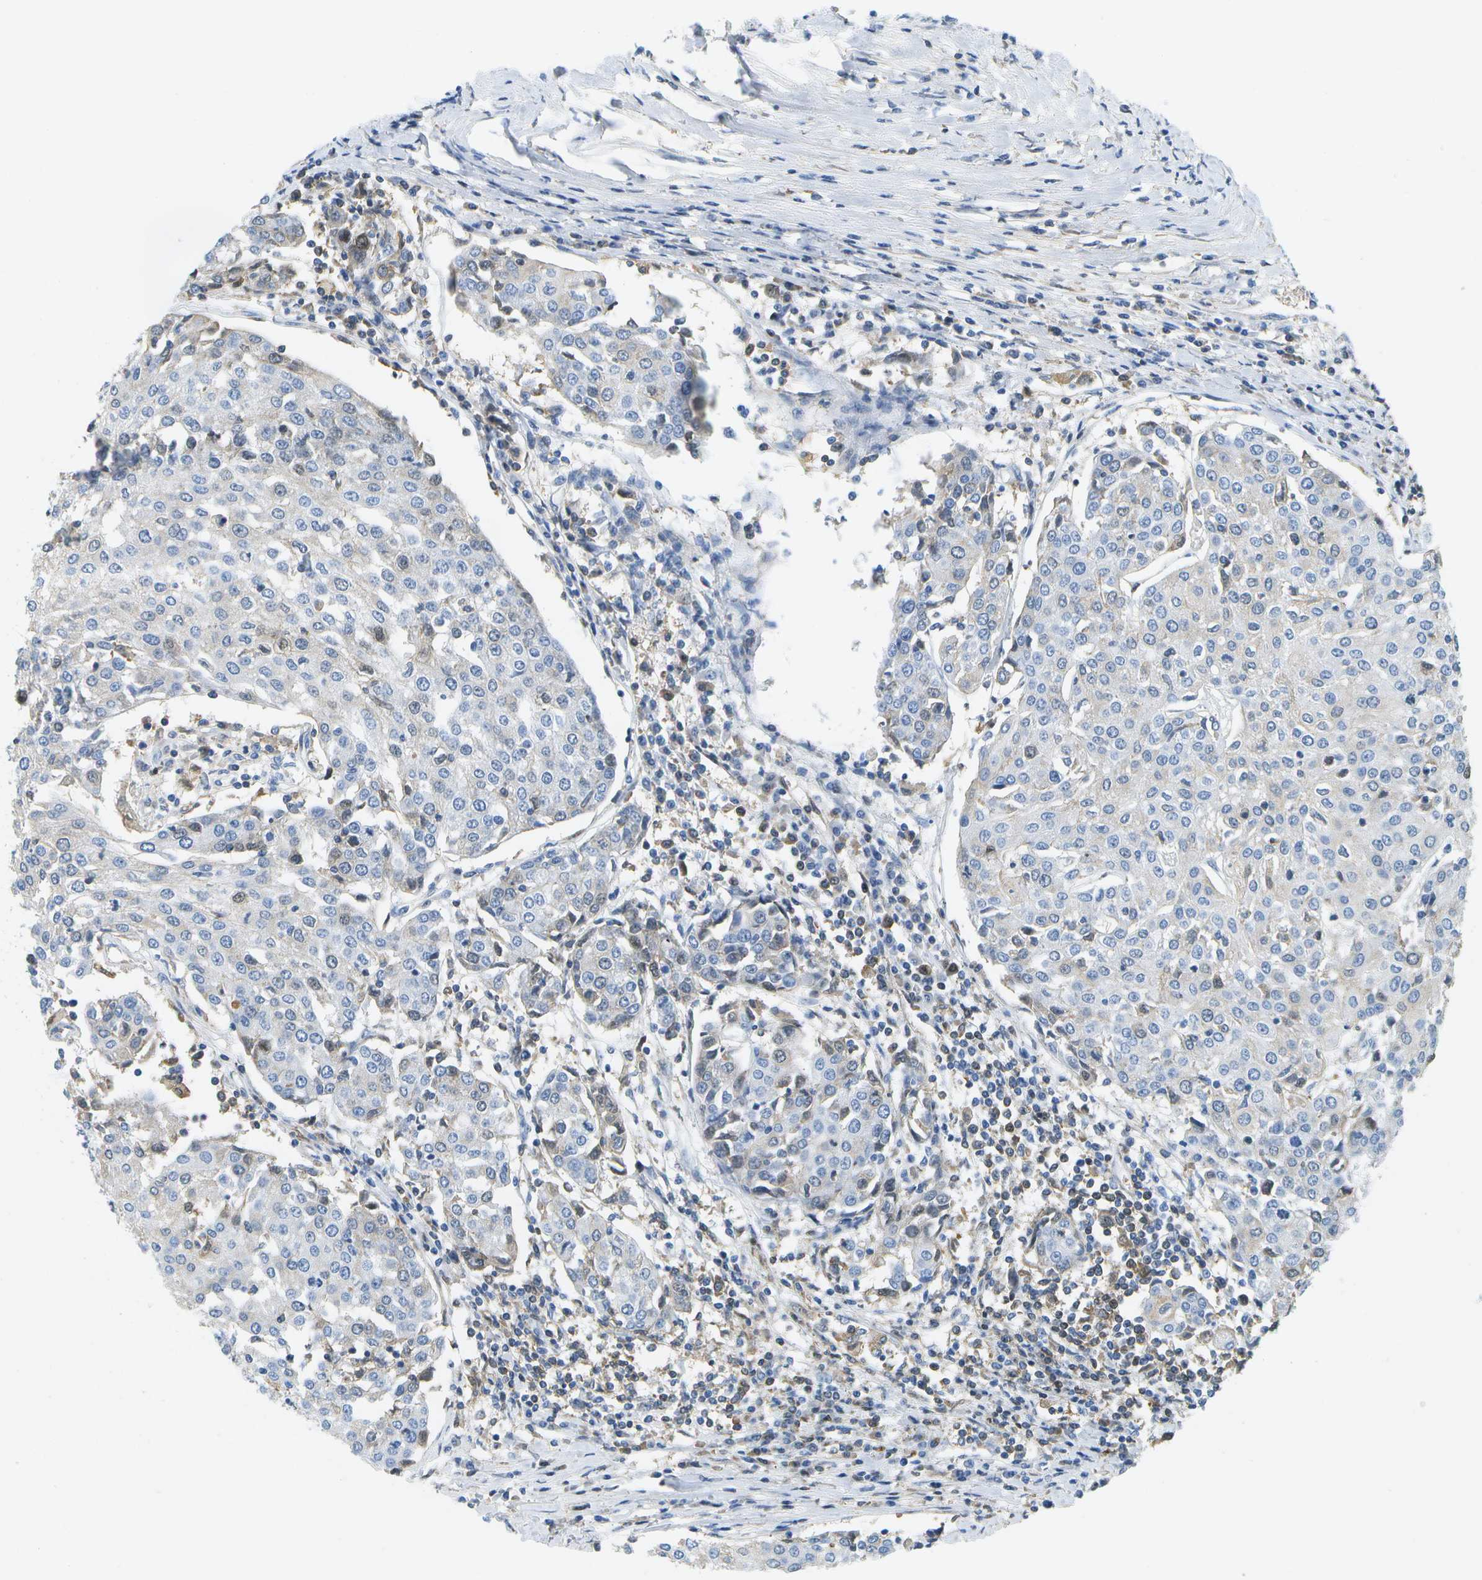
{"staining": {"intensity": "moderate", "quantity": "<25%", "location": "cytoplasmic/membranous"}, "tissue": "urothelial cancer", "cell_type": "Tumor cells", "image_type": "cancer", "snomed": [{"axis": "morphology", "description": "Urothelial carcinoma, High grade"}, {"axis": "topography", "description": "Urinary bladder"}], "caption": "This micrograph reveals urothelial carcinoma (high-grade) stained with immunohistochemistry (IHC) to label a protein in brown. The cytoplasmic/membranous of tumor cells show moderate positivity for the protein. Nuclei are counter-stained blue.", "gene": "SERPINA1", "patient": {"sex": "female", "age": 85}}